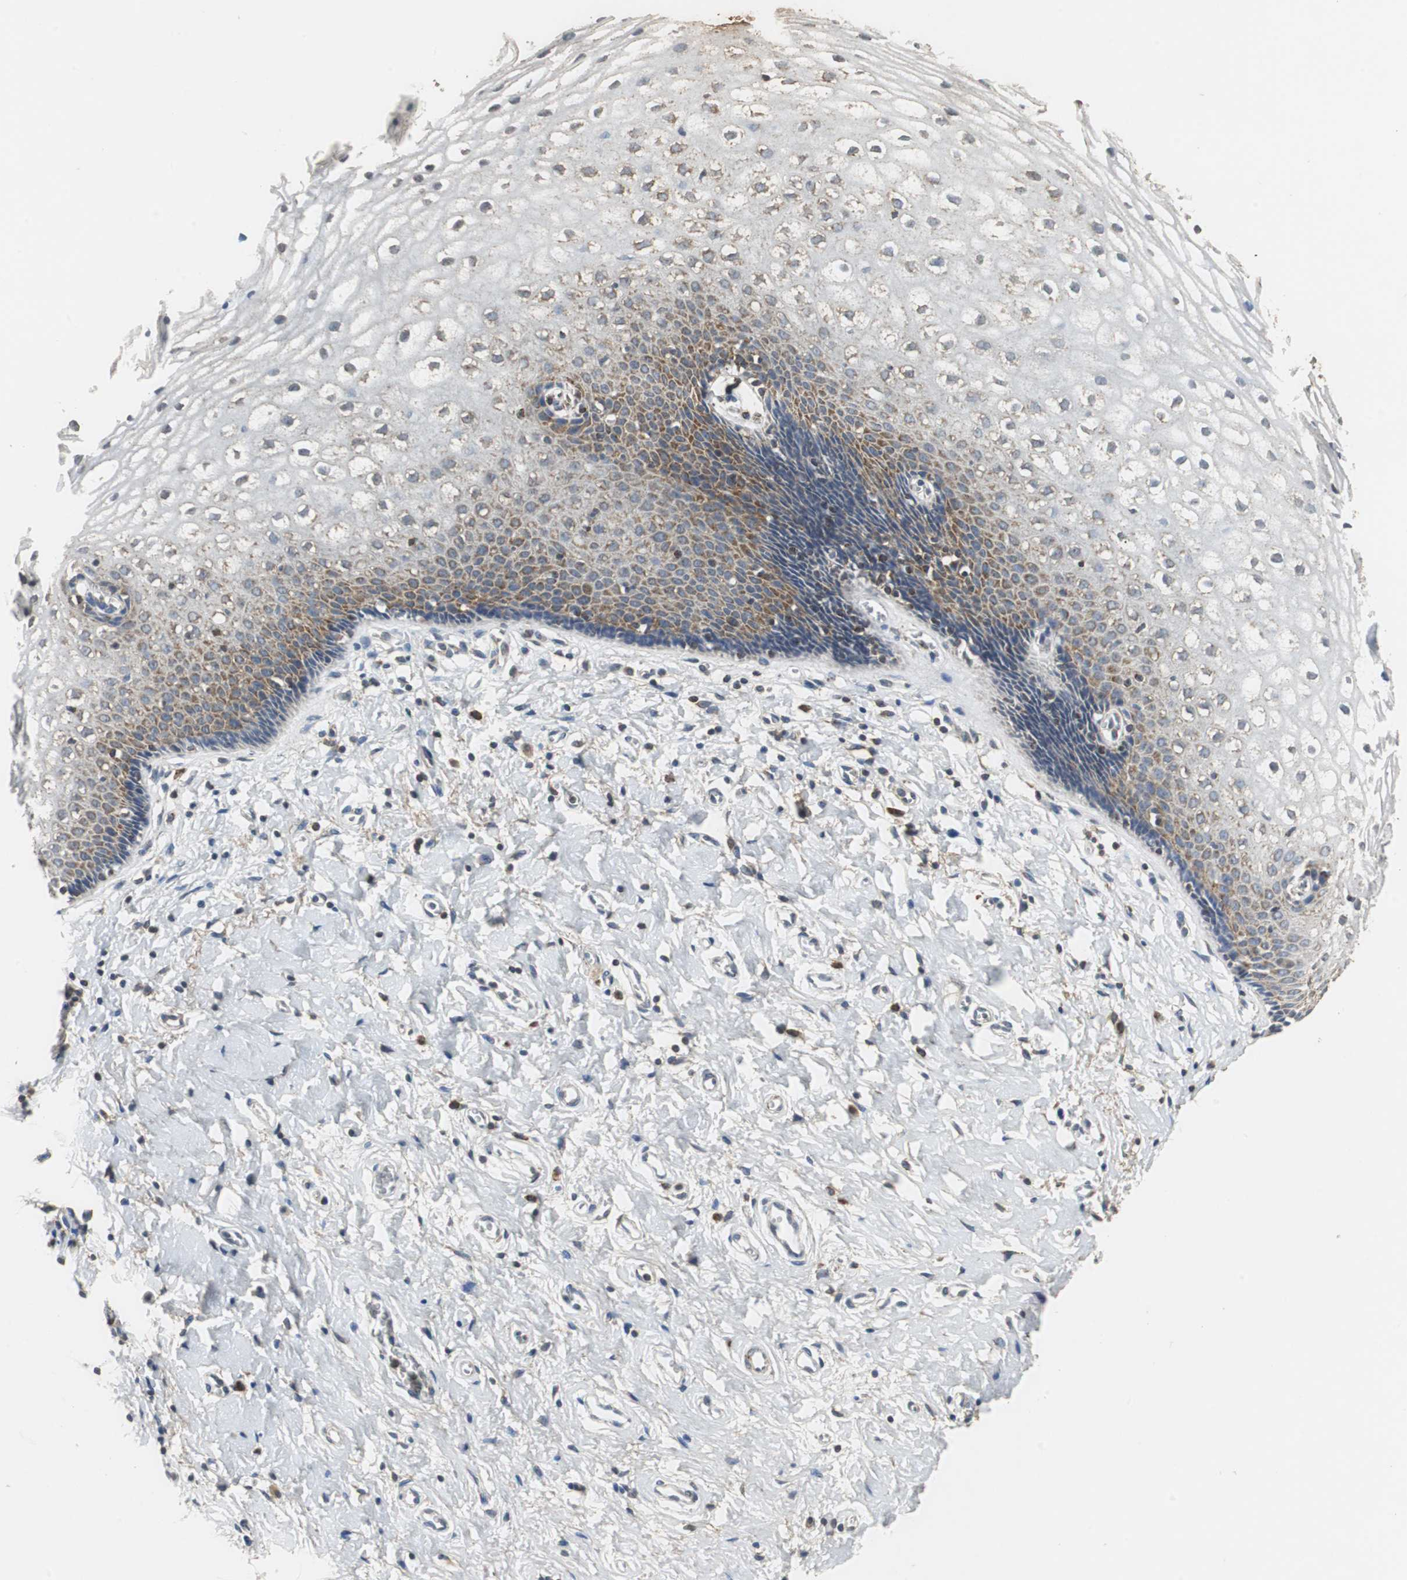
{"staining": {"intensity": "moderate", "quantity": "<25%", "location": "cytoplasmic/membranous"}, "tissue": "vagina", "cell_type": "Squamous epithelial cells", "image_type": "normal", "snomed": [{"axis": "morphology", "description": "Normal tissue, NOS"}, {"axis": "topography", "description": "Soft tissue"}, {"axis": "topography", "description": "Vagina"}], "caption": "Vagina stained with immunohistochemistry (IHC) shows moderate cytoplasmic/membranous expression in about <25% of squamous epithelial cells. (Brightfield microscopy of DAB IHC at high magnification).", "gene": "NNT", "patient": {"sex": "female", "age": 61}}